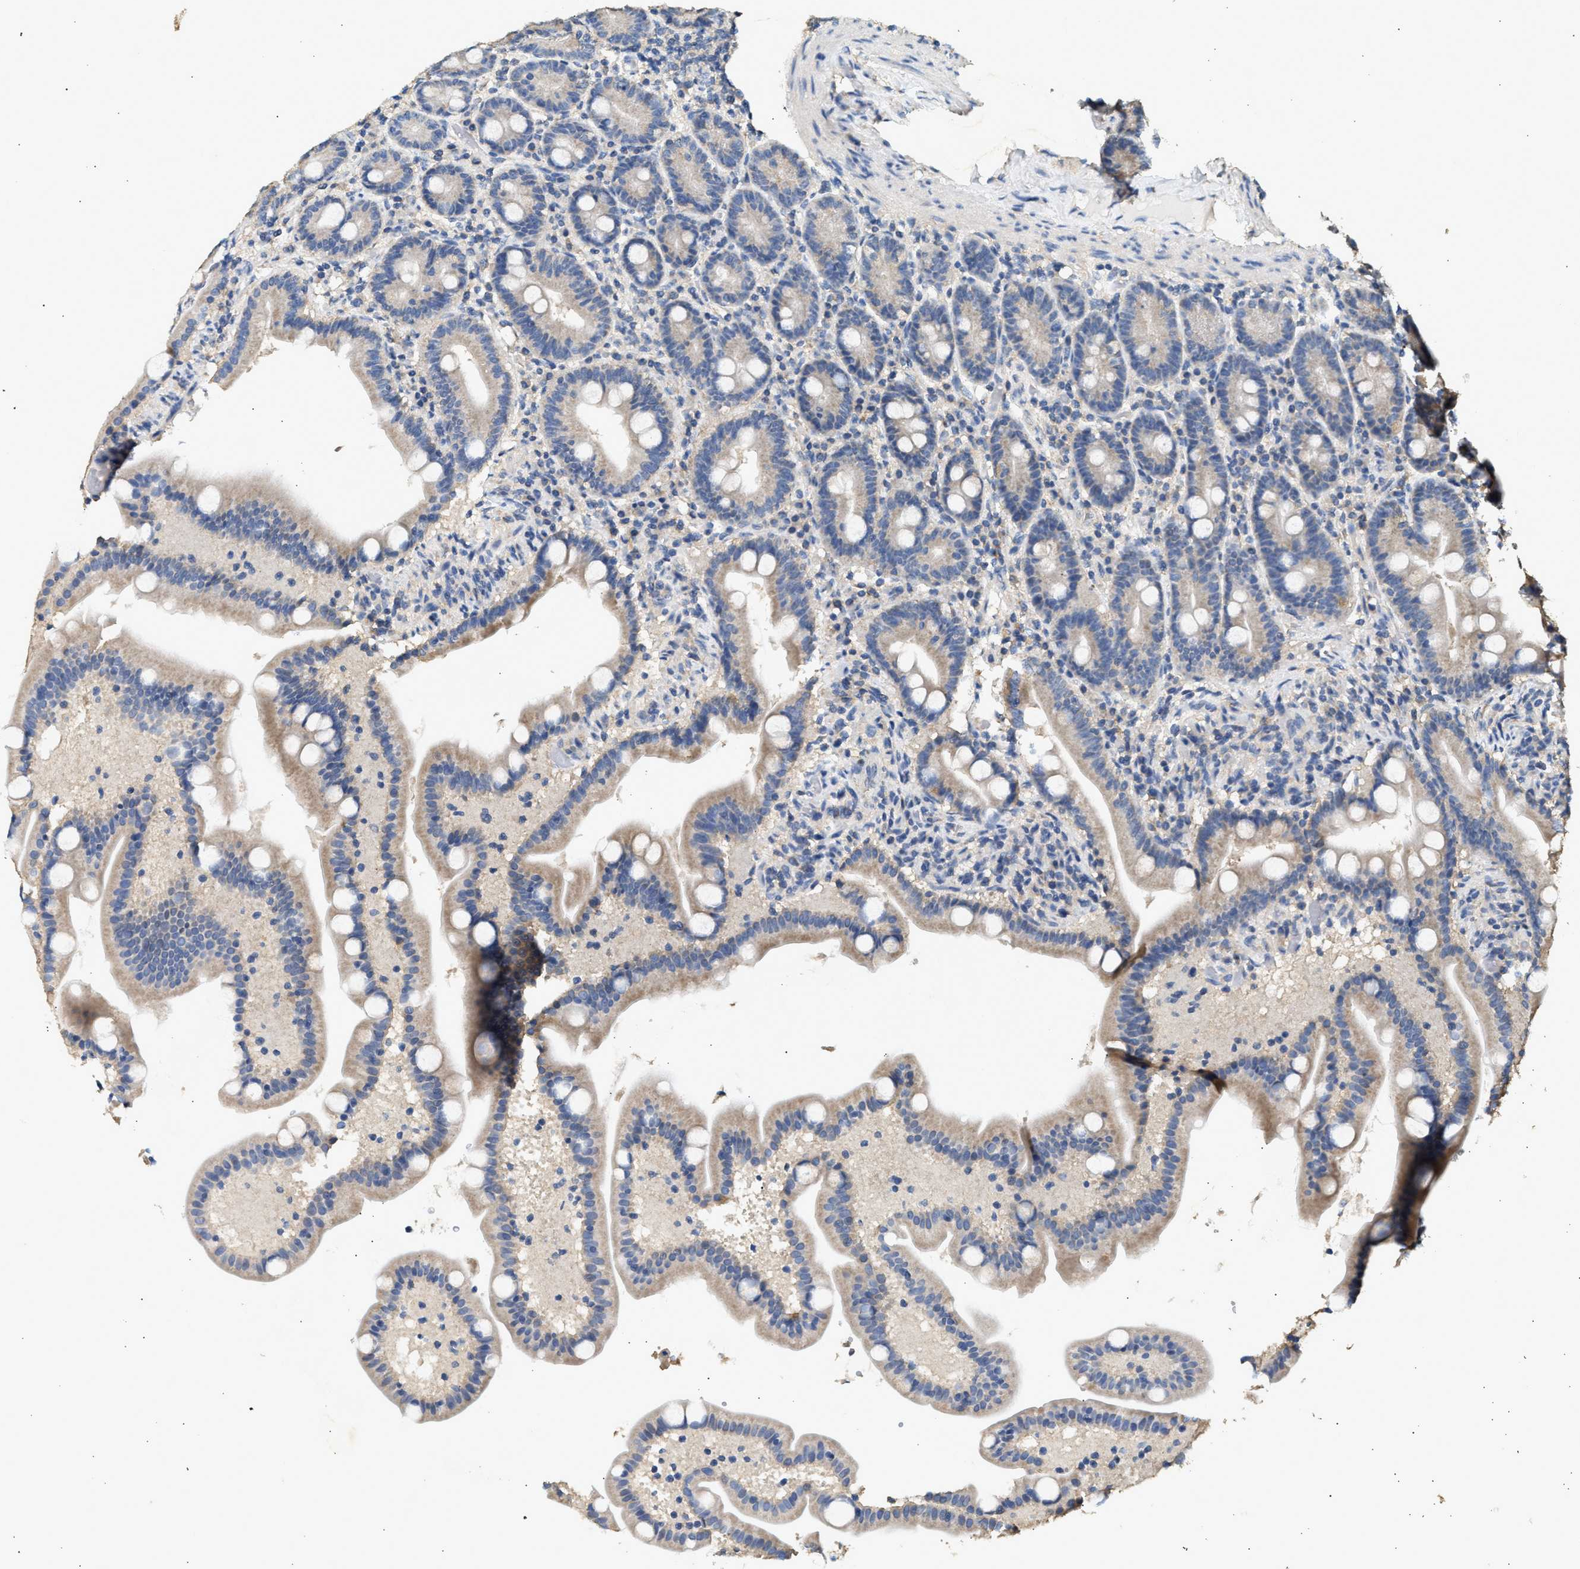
{"staining": {"intensity": "weak", "quantity": ">75%", "location": "cytoplasmic/membranous"}, "tissue": "duodenum", "cell_type": "Glandular cells", "image_type": "normal", "snomed": [{"axis": "morphology", "description": "Normal tissue, NOS"}, {"axis": "topography", "description": "Duodenum"}], "caption": "Immunohistochemical staining of unremarkable duodenum shows low levels of weak cytoplasmic/membranous staining in about >75% of glandular cells. The staining is performed using DAB brown chromogen to label protein expression. The nuclei are counter-stained blue using hematoxylin.", "gene": "WDR31", "patient": {"sex": "male", "age": 54}}